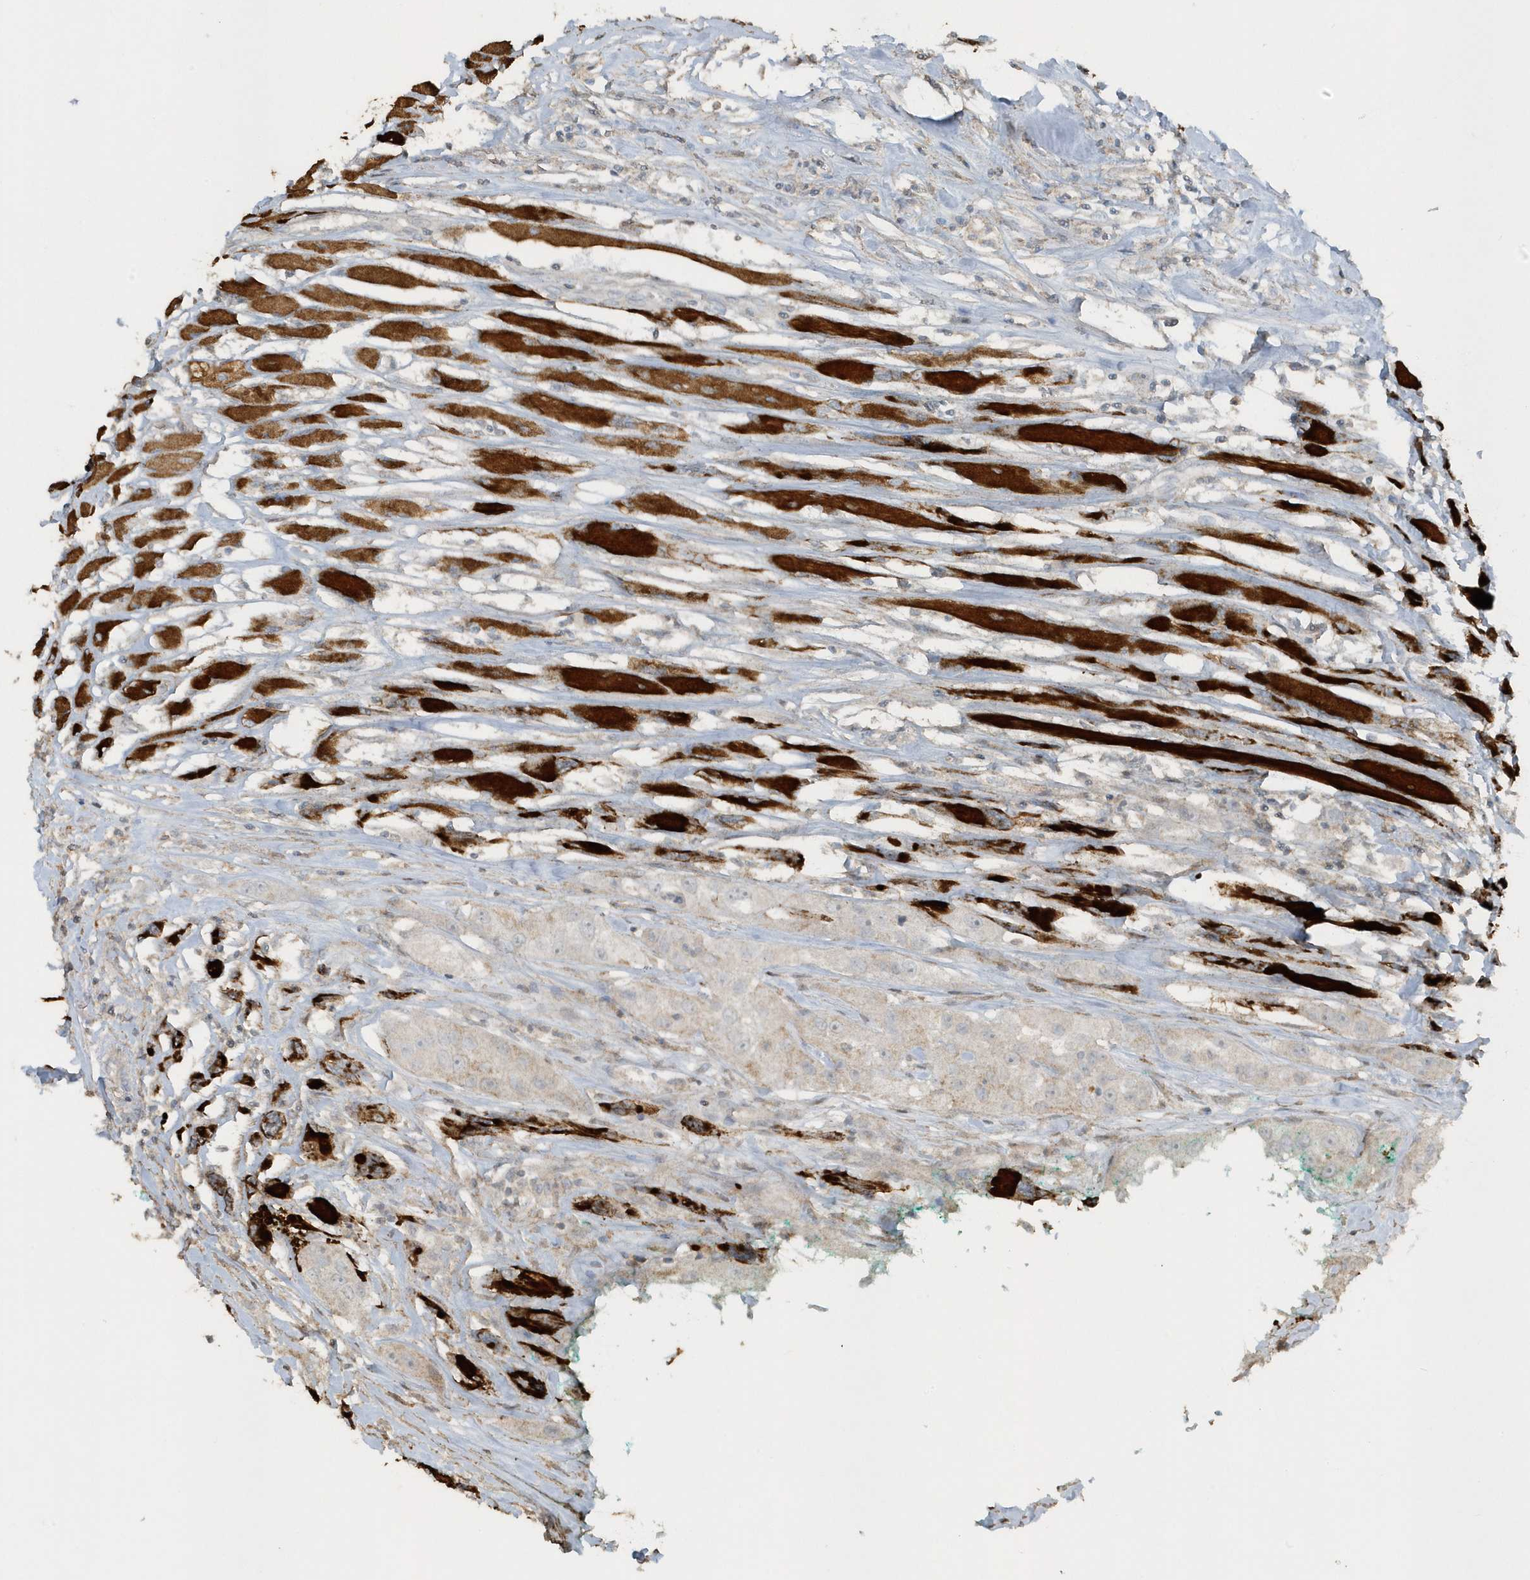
{"staining": {"intensity": "negative", "quantity": "none", "location": "none"}, "tissue": "head and neck cancer", "cell_type": "Tumor cells", "image_type": "cancer", "snomed": [{"axis": "morphology", "description": "Normal tissue, NOS"}, {"axis": "morphology", "description": "Squamous cell carcinoma, NOS"}, {"axis": "topography", "description": "Skeletal muscle"}, {"axis": "topography", "description": "Head-Neck"}], "caption": "This is an immunohistochemistry histopathology image of head and neck cancer (squamous cell carcinoma). There is no expression in tumor cells.", "gene": "ACTC1", "patient": {"sex": "male", "age": 51}}